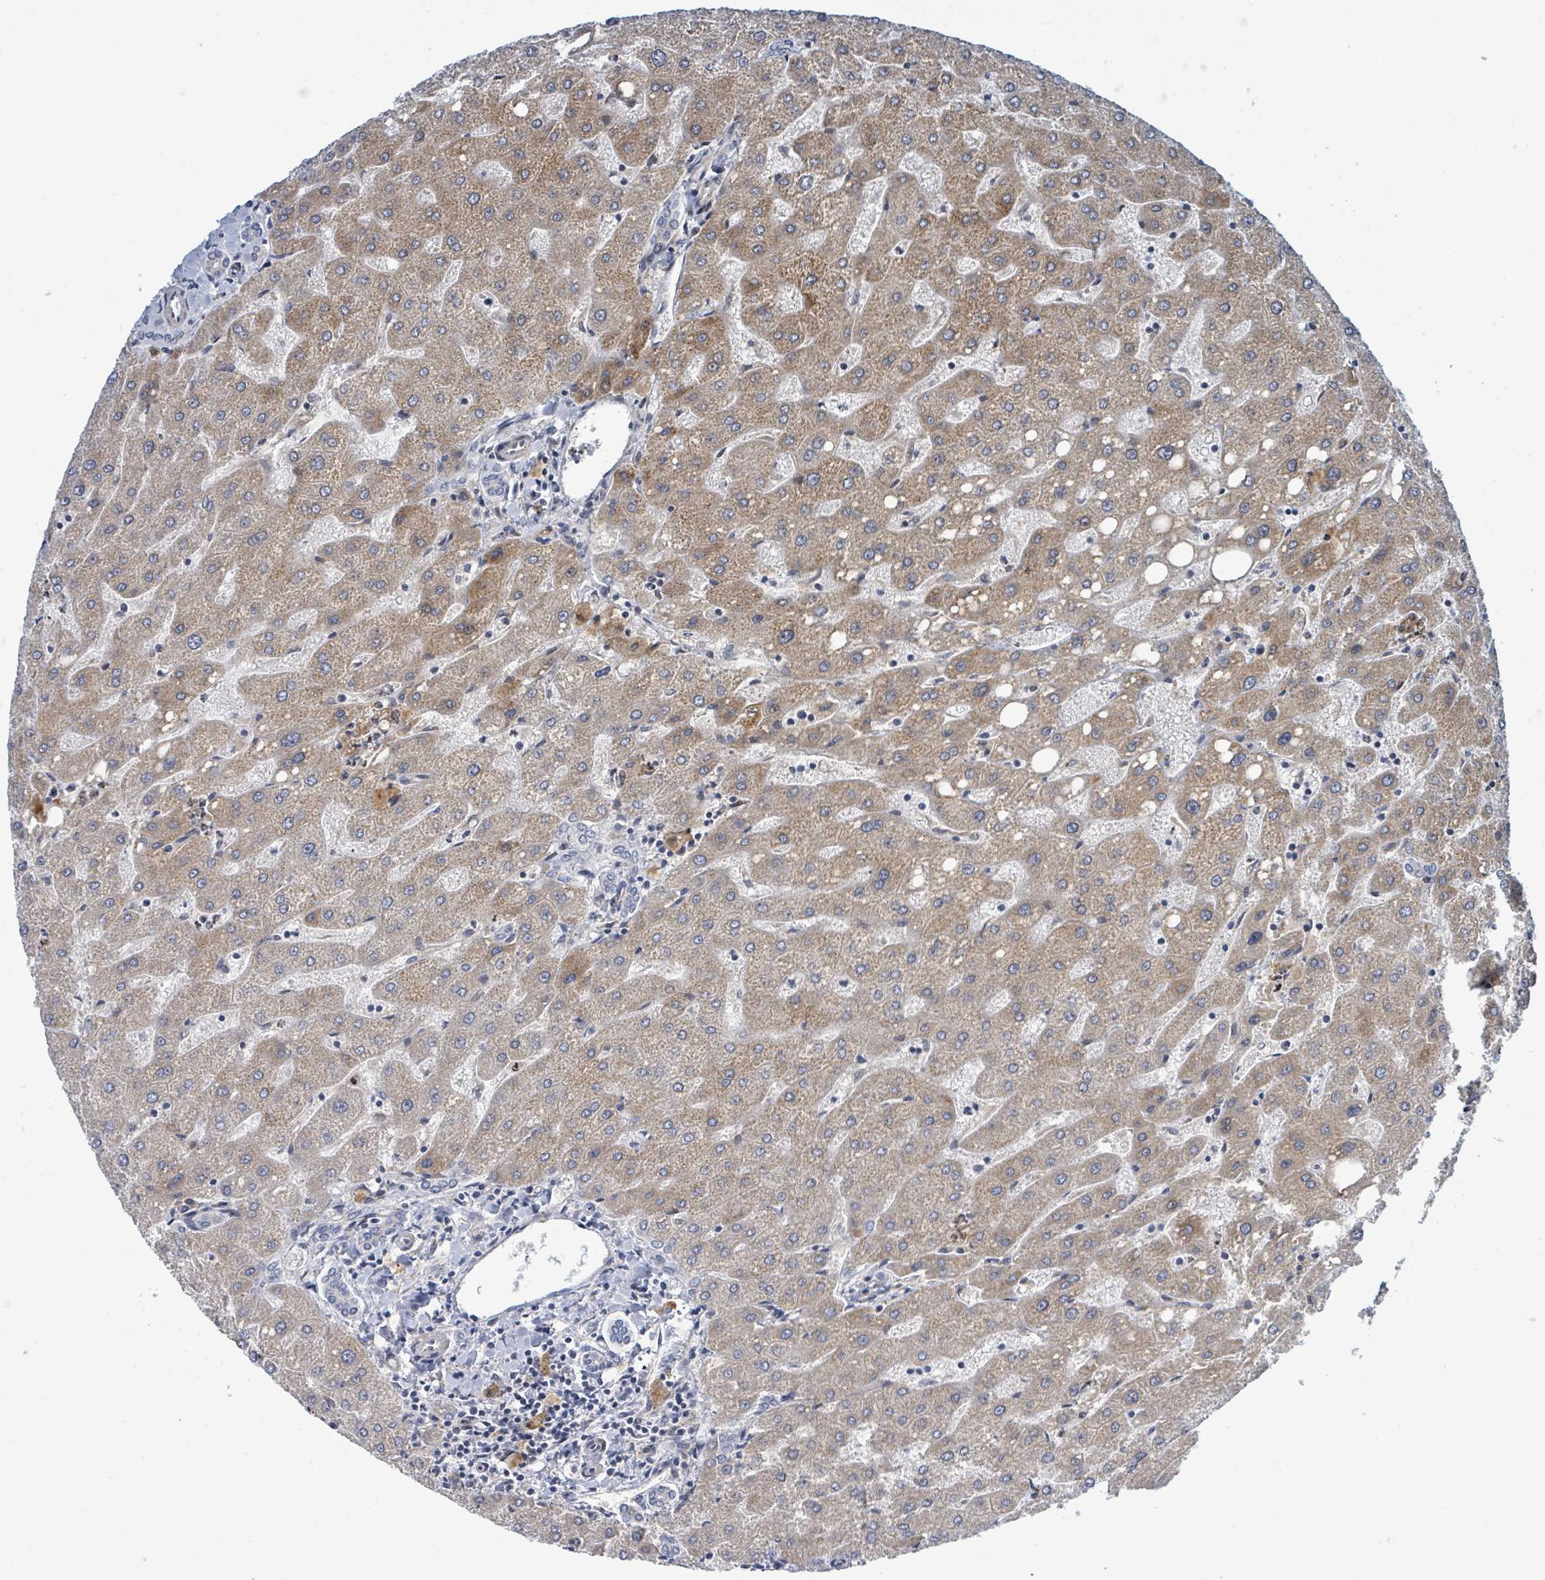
{"staining": {"intensity": "negative", "quantity": "none", "location": "none"}, "tissue": "liver", "cell_type": "Cholangiocytes", "image_type": "normal", "snomed": [{"axis": "morphology", "description": "Normal tissue, NOS"}, {"axis": "topography", "description": "Liver"}], "caption": "A high-resolution histopathology image shows IHC staining of benign liver, which shows no significant staining in cholangiocytes.", "gene": "CFAP210", "patient": {"sex": "male", "age": 67}}